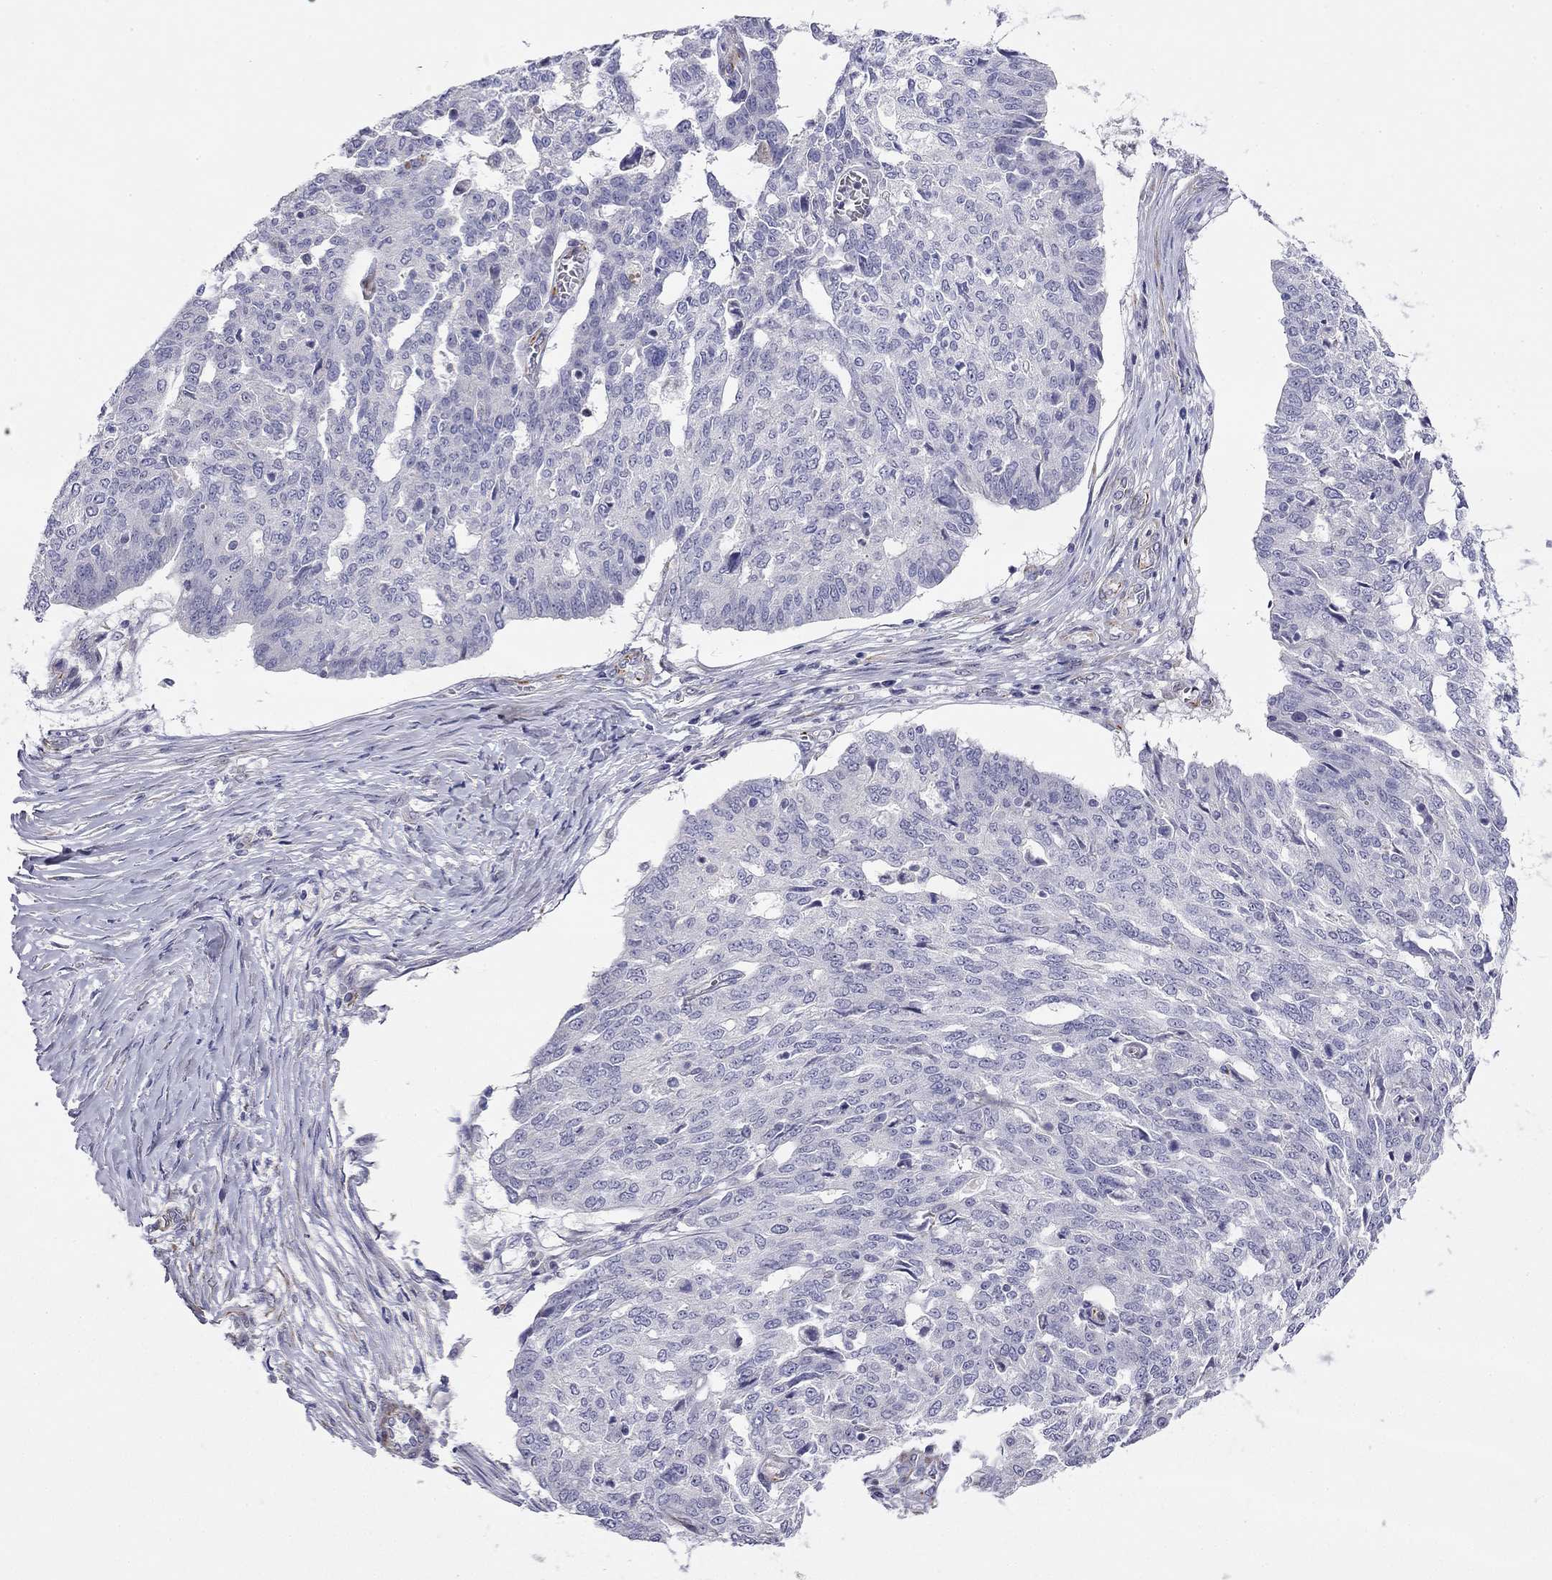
{"staining": {"intensity": "negative", "quantity": "none", "location": "none"}, "tissue": "ovarian cancer", "cell_type": "Tumor cells", "image_type": "cancer", "snomed": [{"axis": "morphology", "description": "Cystadenocarcinoma, serous, NOS"}, {"axis": "topography", "description": "Ovary"}], "caption": "DAB immunohistochemical staining of human ovarian serous cystadenocarcinoma reveals no significant staining in tumor cells.", "gene": "RTL1", "patient": {"sex": "female", "age": 67}}